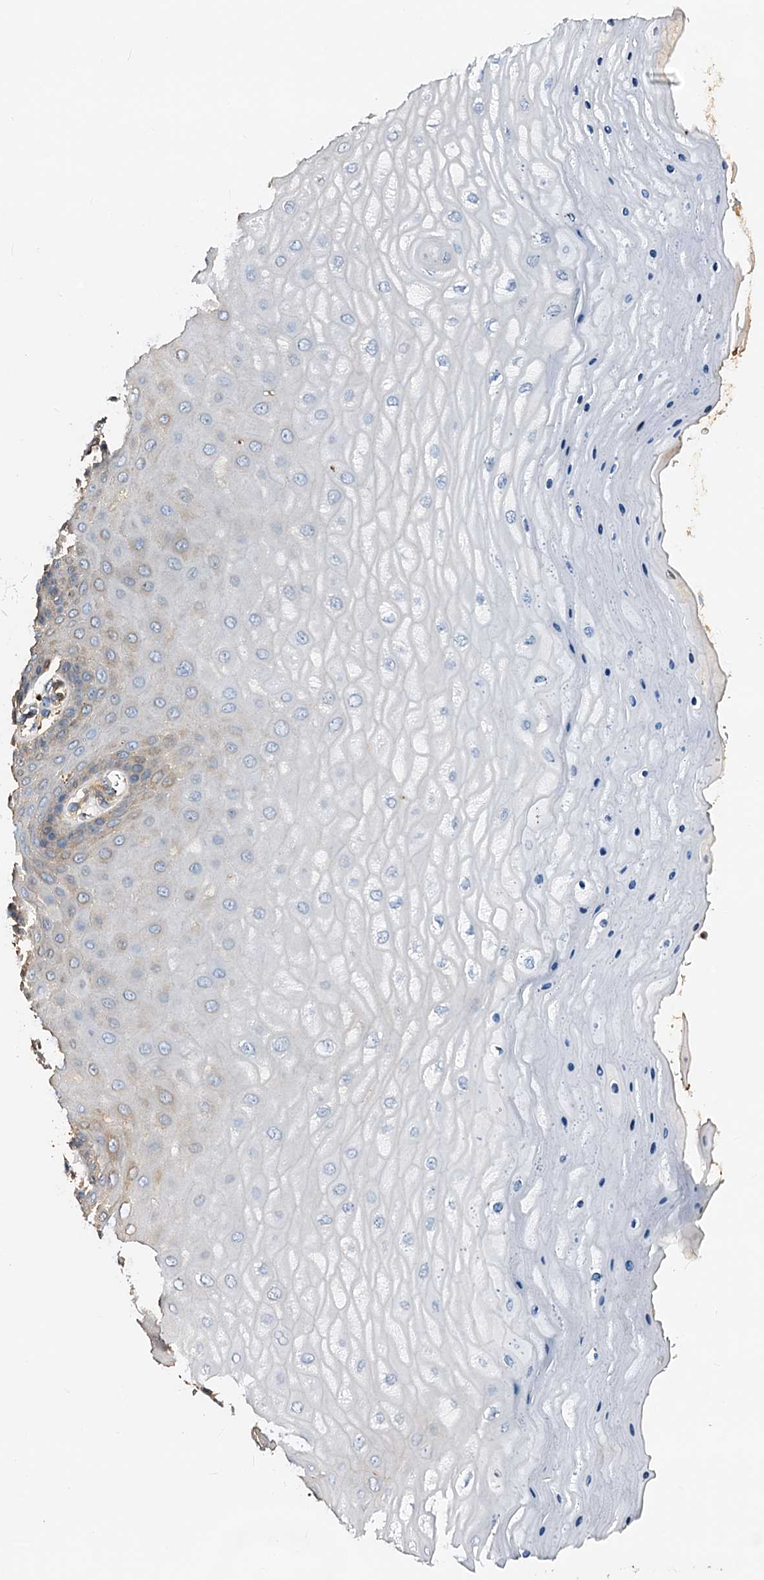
{"staining": {"intensity": "negative", "quantity": "none", "location": "none"}, "tissue": "cervix", "cell_type": "Glandular cells", "image_type": "normal", "snomed": [{"axis": "morphology", "description": "Normal tissue, NOS"}, {"axis": "topography", "description": "Cervix"}], "caption": "High magnification brightfield microscopy of benign cervix stained with DAB (3,3'-diaminobenzidine) (brown) and counterstained with hematoxylin (blue): glandular cells show no significant staining.", "gene": "CSKMT", "patient": {"sex": "female", "age": 55}}